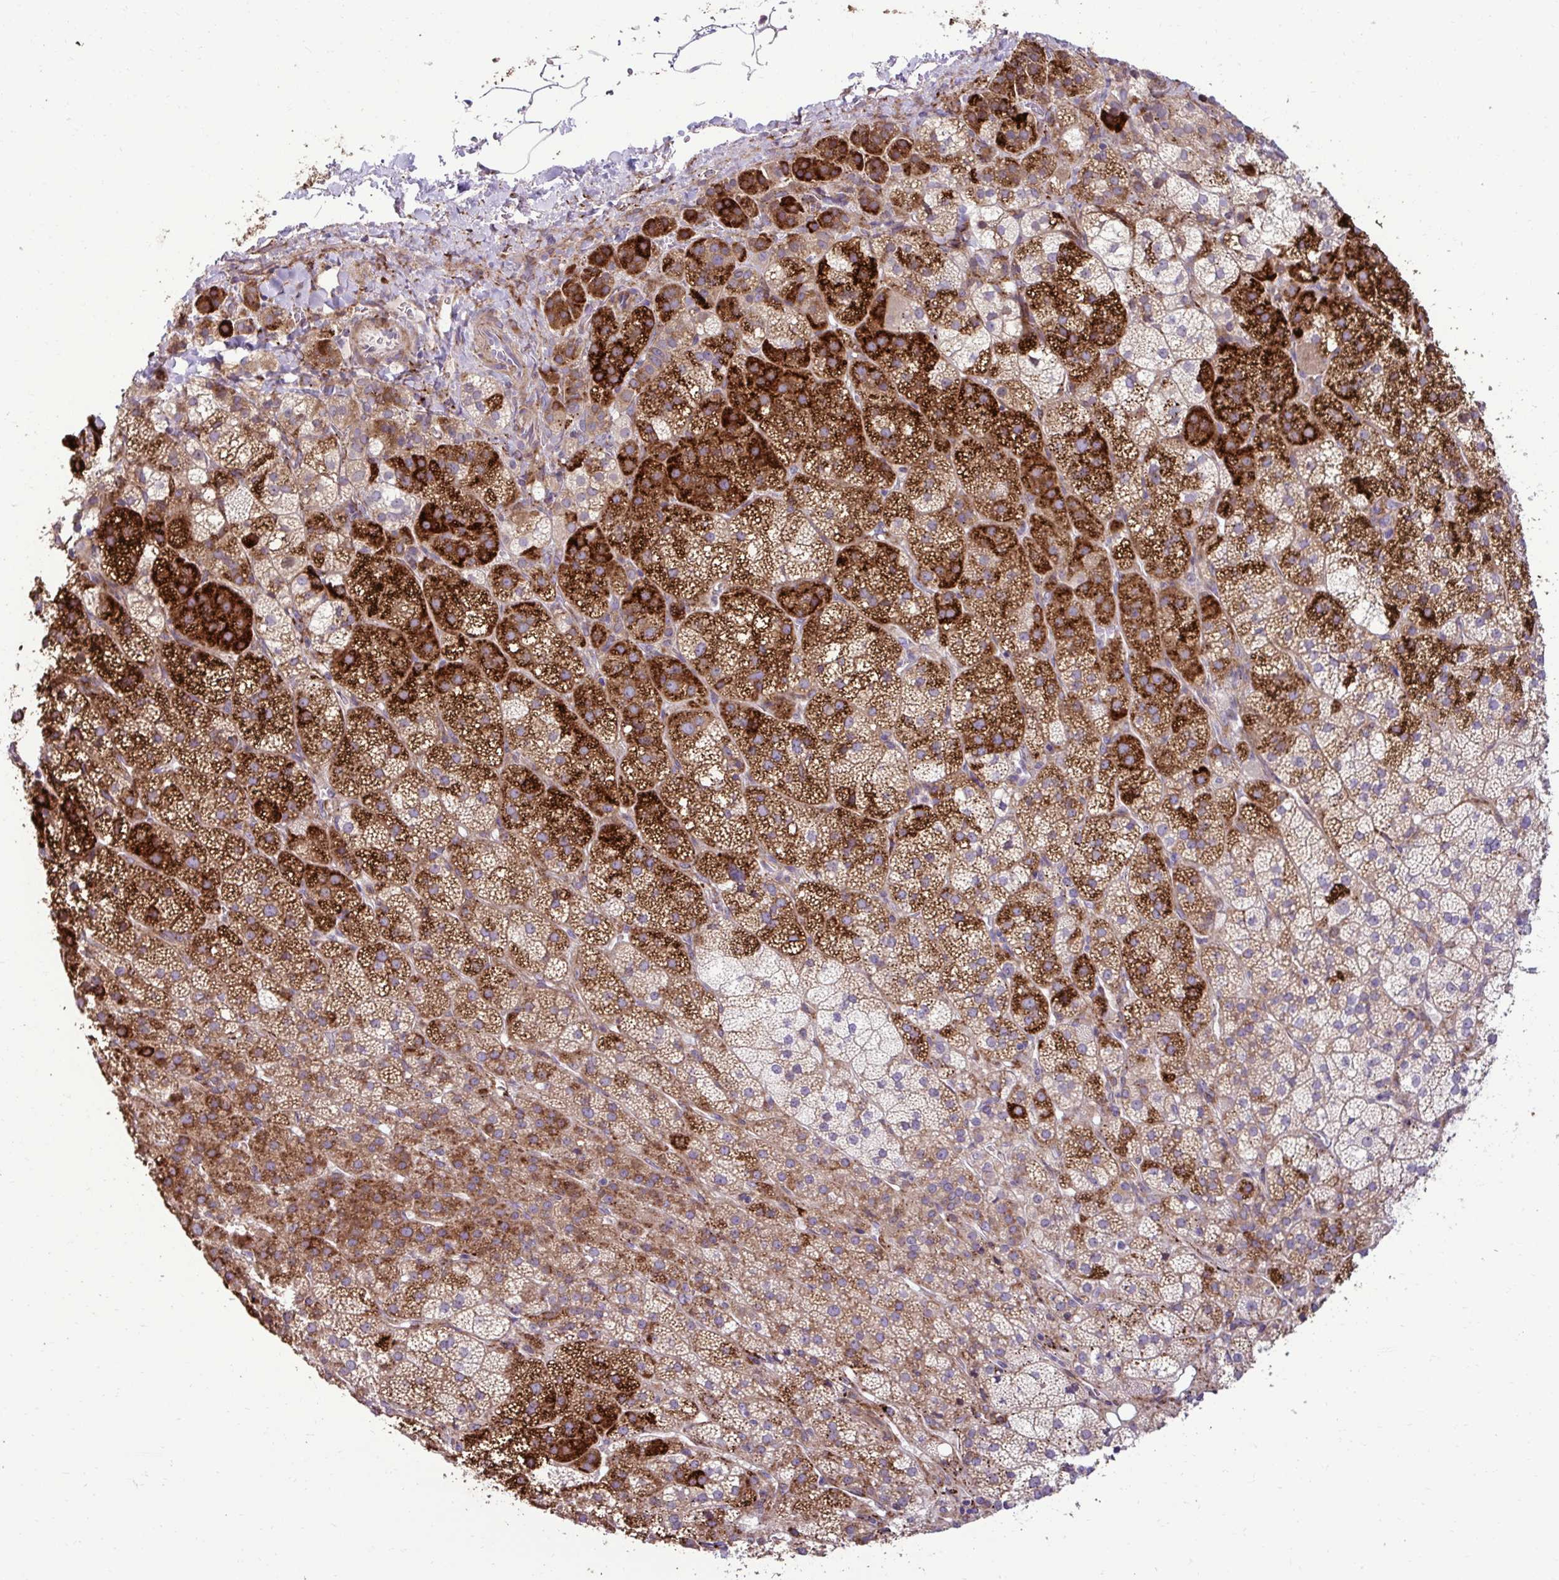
{"staining": {"intensity": "strong", "quantity": "25%-75%", "location": "cytoplasmic/membranous"}, "tissue": "adrenal gland", "cell_type": "Glandular cells", "image_type": "normal", "snomed": [{"axis": "morphology", "description": "Normal tissue, NOS"}, {"axis": "topography", "description": "Adrenal gland"}], "caption": "High-magnification brightfield microscopy of normal adrenal gland stained with DAB (3,3'-diaminobenzidine) (brown) and counterstained with hematoxylin (blue). glandular cells exhibit strong cytoplasmic/membranous expression is identified in approximately25%-75% of cells.", "gene": "LIMS1", "patient": {"sex": "female", "age": 60}}